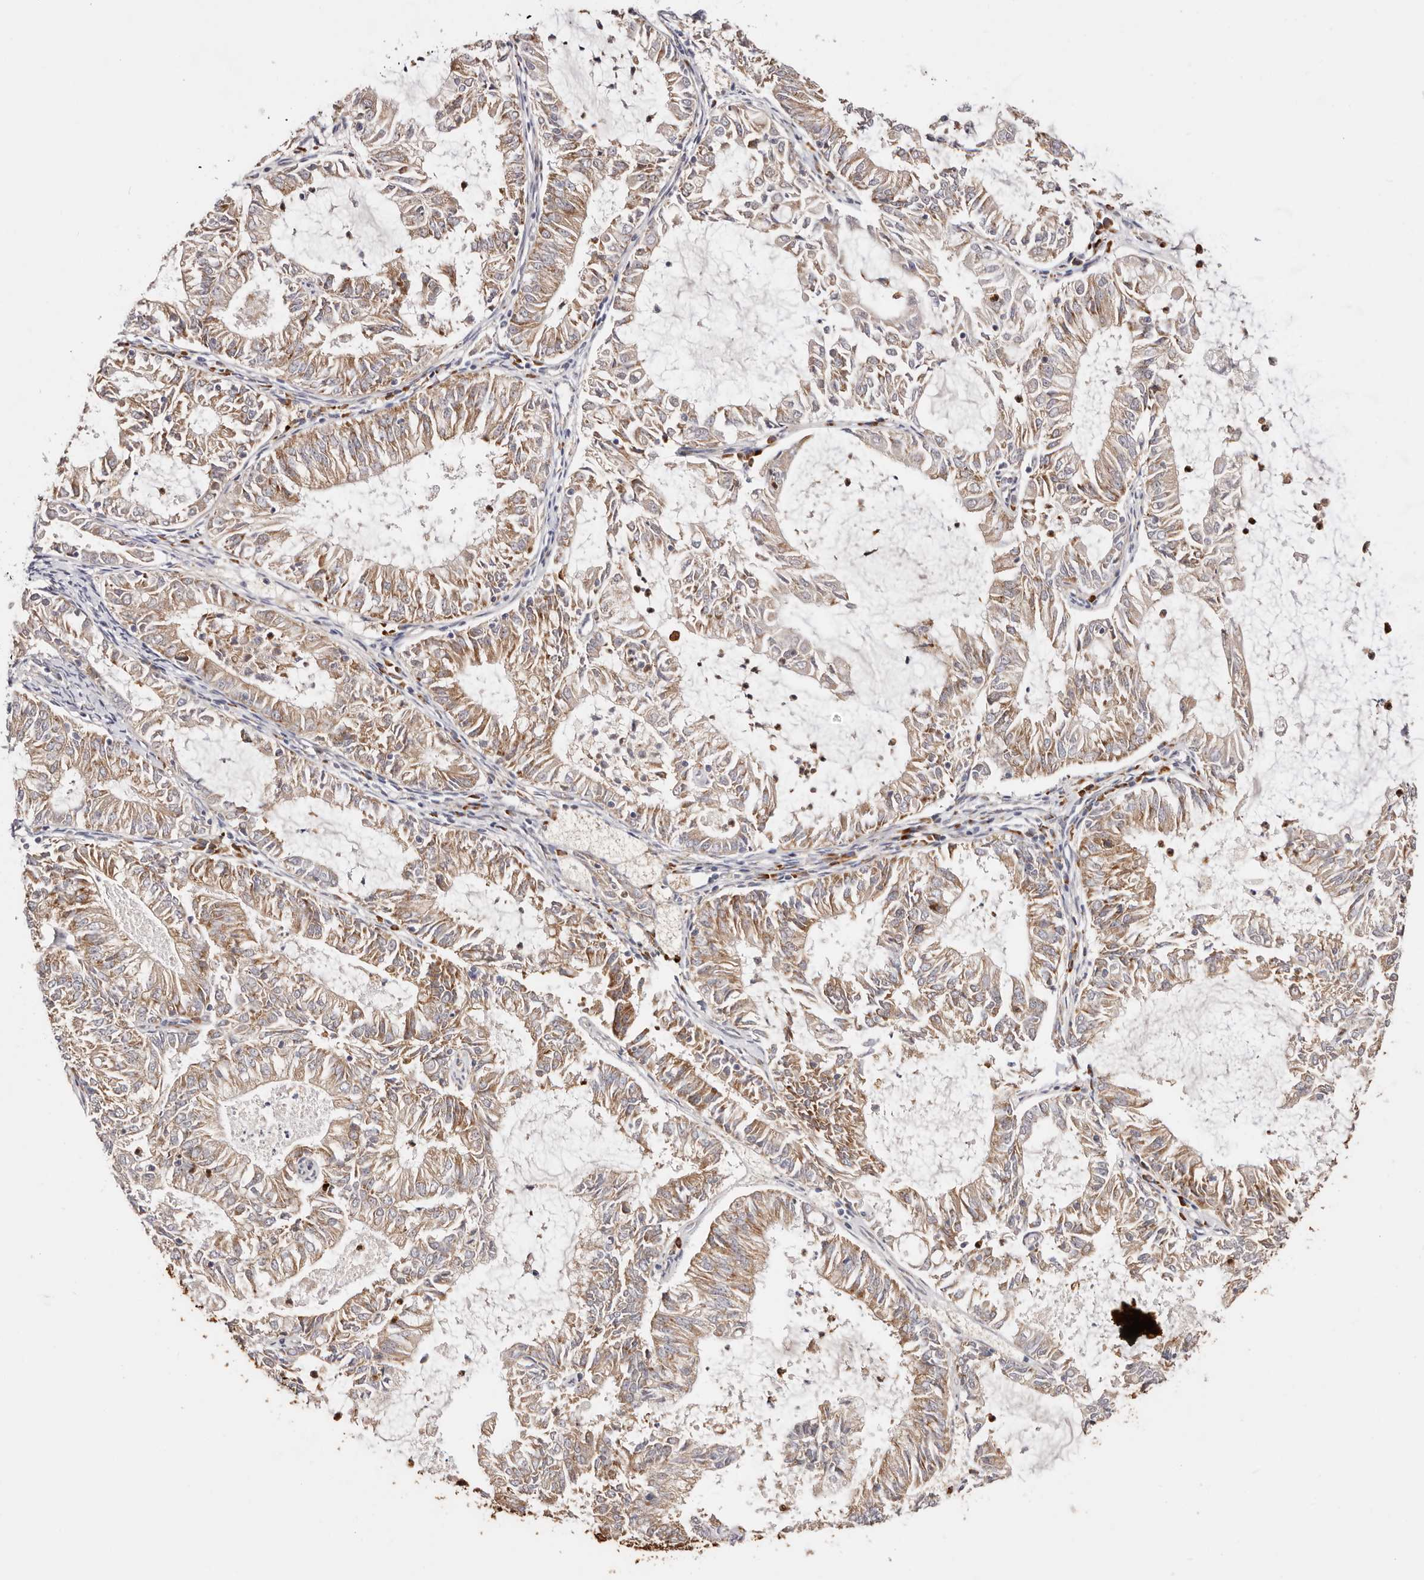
{"staining": {"intensity": "moderate", "quantity": ">75%", "location": "cytoplasmic/membranous"}, "tissue": "endometrial cancer", "cell_type": "Tumor cells", "image_type": "cancer", "snomed": [{"axis": "morphology", "description": "Adenocarcinoma, NOS"}, {"axis": "topography", "description": "Endometrium"}], "caption": "A brown stain highlights moderate cytoplasmic/membranous expression of a protein in endometrial cancer (adenocarcinoma) tumor cells. (DAB (3,3'-diaminobenzidine) IHC with brightfield microscopy, high magnification).", "gene": "BCL2L15", "patient": {"sex": "female", "age": 57}}